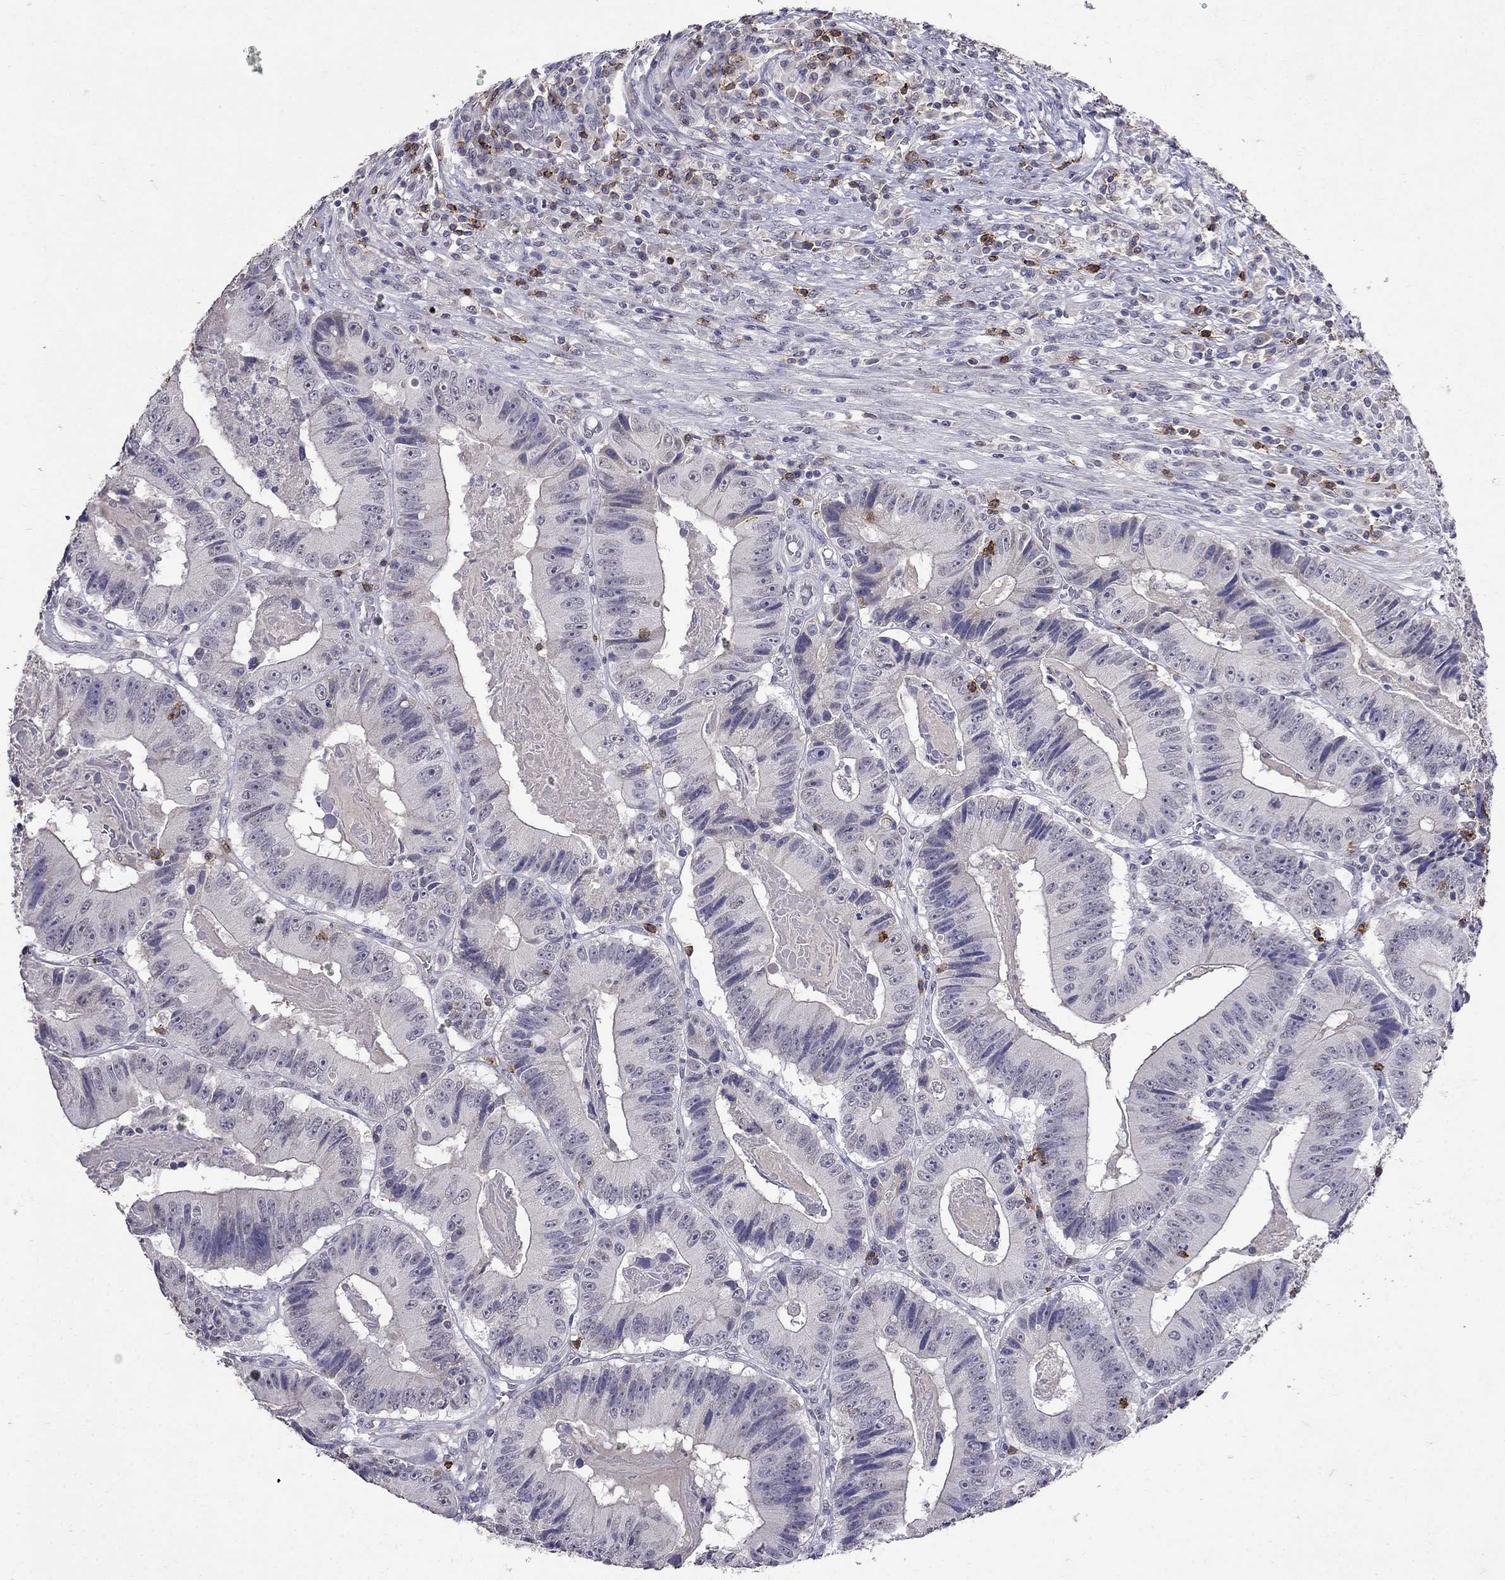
{"staining": {"intensity": "negative", "quantity": "none", "location": "none"}, "tissue": "colorectal cancer", "cell_type": "Tumor cells", "image_type": "cancer", "snomed": [{"axis": "morphology", "description": "Adenocarcinoma, NOS"}, {"axis": "topography", "description": "Colon"}], "caption": "The histopathology image shows no significant staining in tumor cells of colorectal adenocarcinoma. Brightfield microscopy of IHC stained with DAB (brown) and hematoxylin (blue), captured at high magnification.", "gene": "CD8B", "patient": {"sex": "female", "age": 86}}